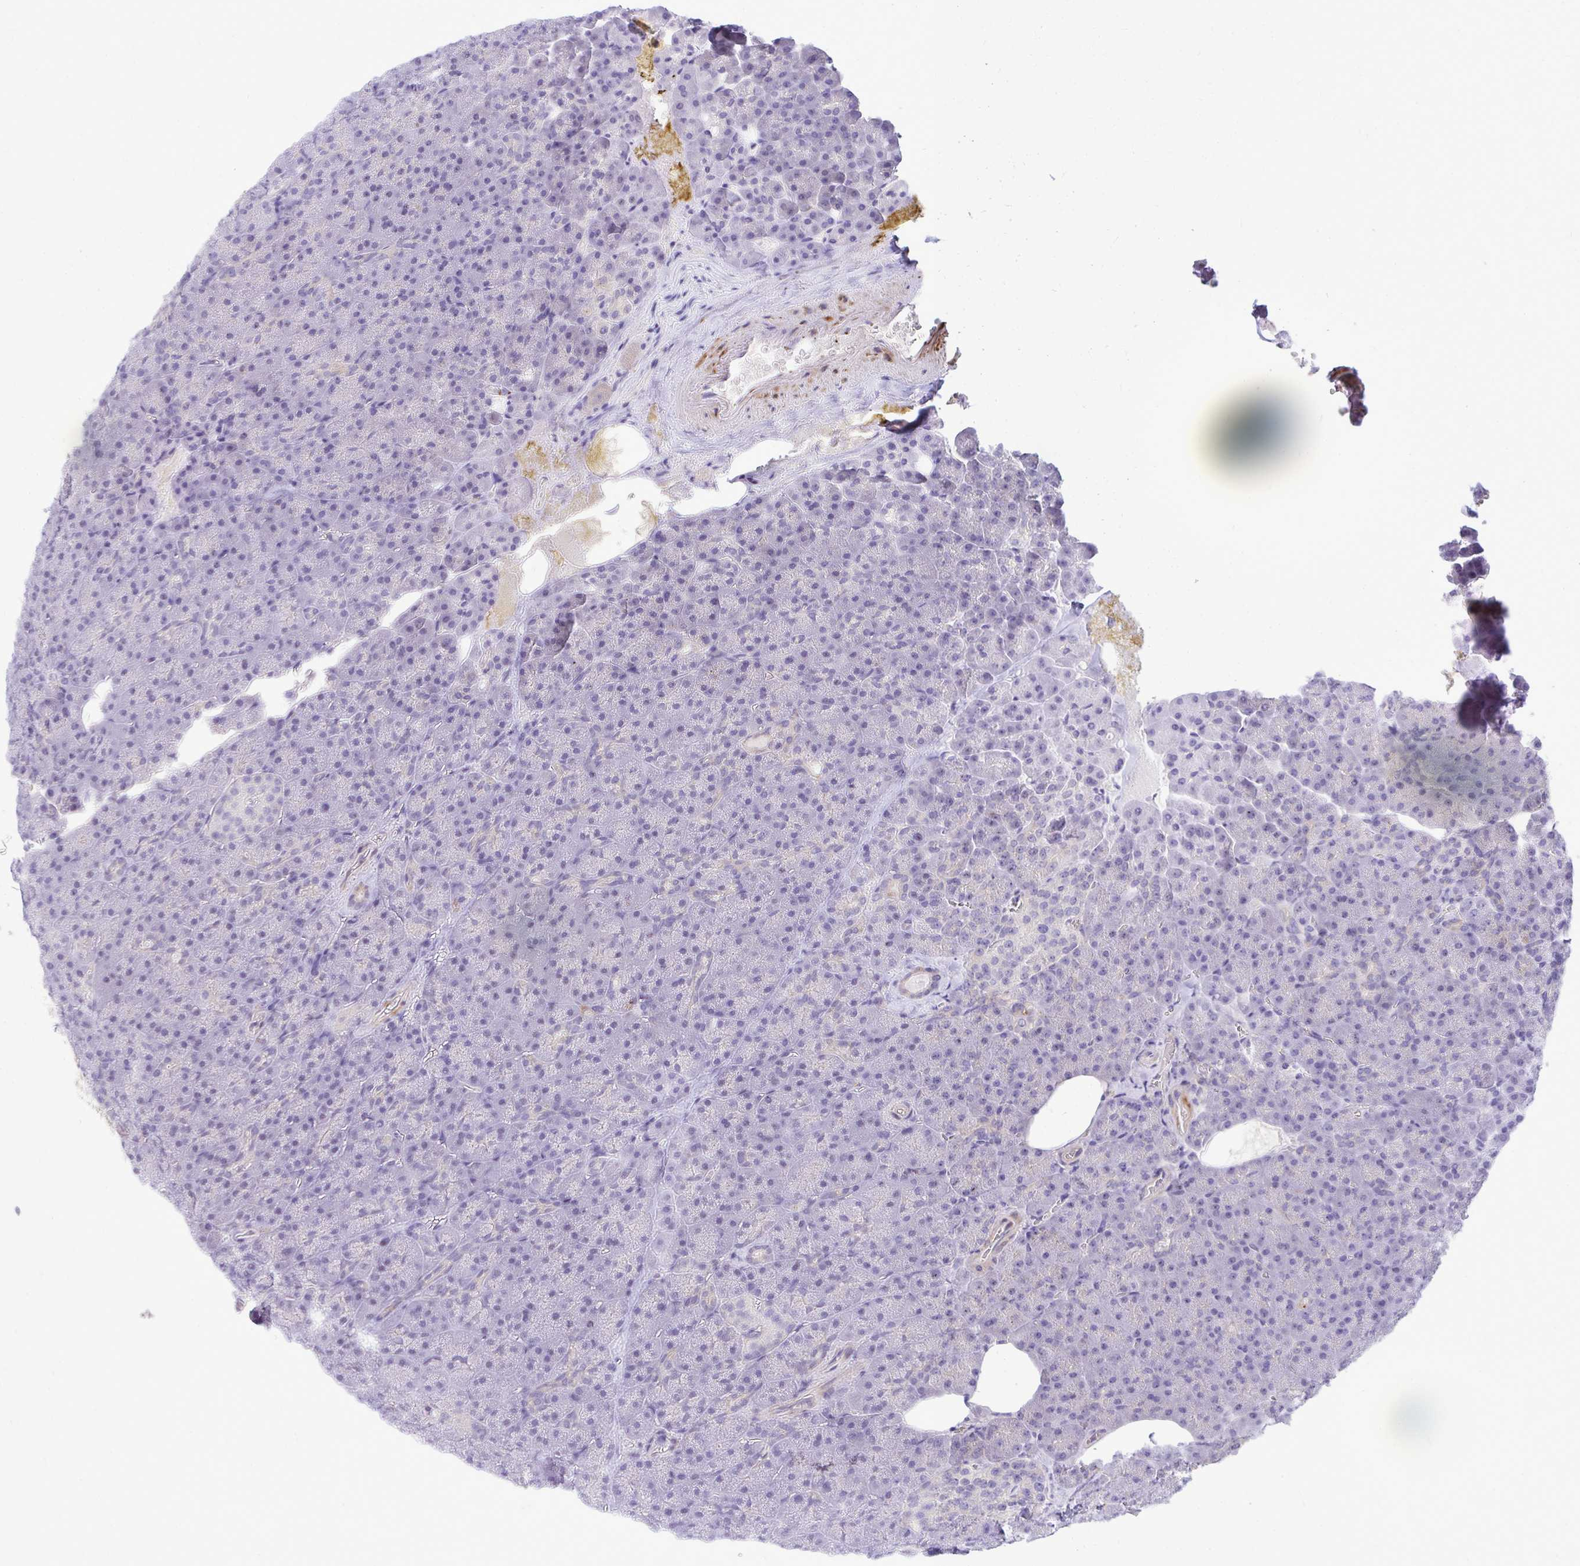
{"staining": {"intensity": "moderate", "quantity": "<25%", "location": "cytoplasmic/membranous"}, "tissue": "pancreas", "cell_type": "Exocrine glandular cells", "image_type": "normal", "snomed": [{"axis": "morphology", "description": "Normal tissue, NOS"}, {"axis": "topography", "description": "Pancreas"}], "caption": "A histopathology image of human pancreas stained for a protein displays moderate cytoplasmic/membranous brown staining in exocrine glandular cells.", "gene": "TP53I11", "patient": {"sex": "female", "age": 74}}